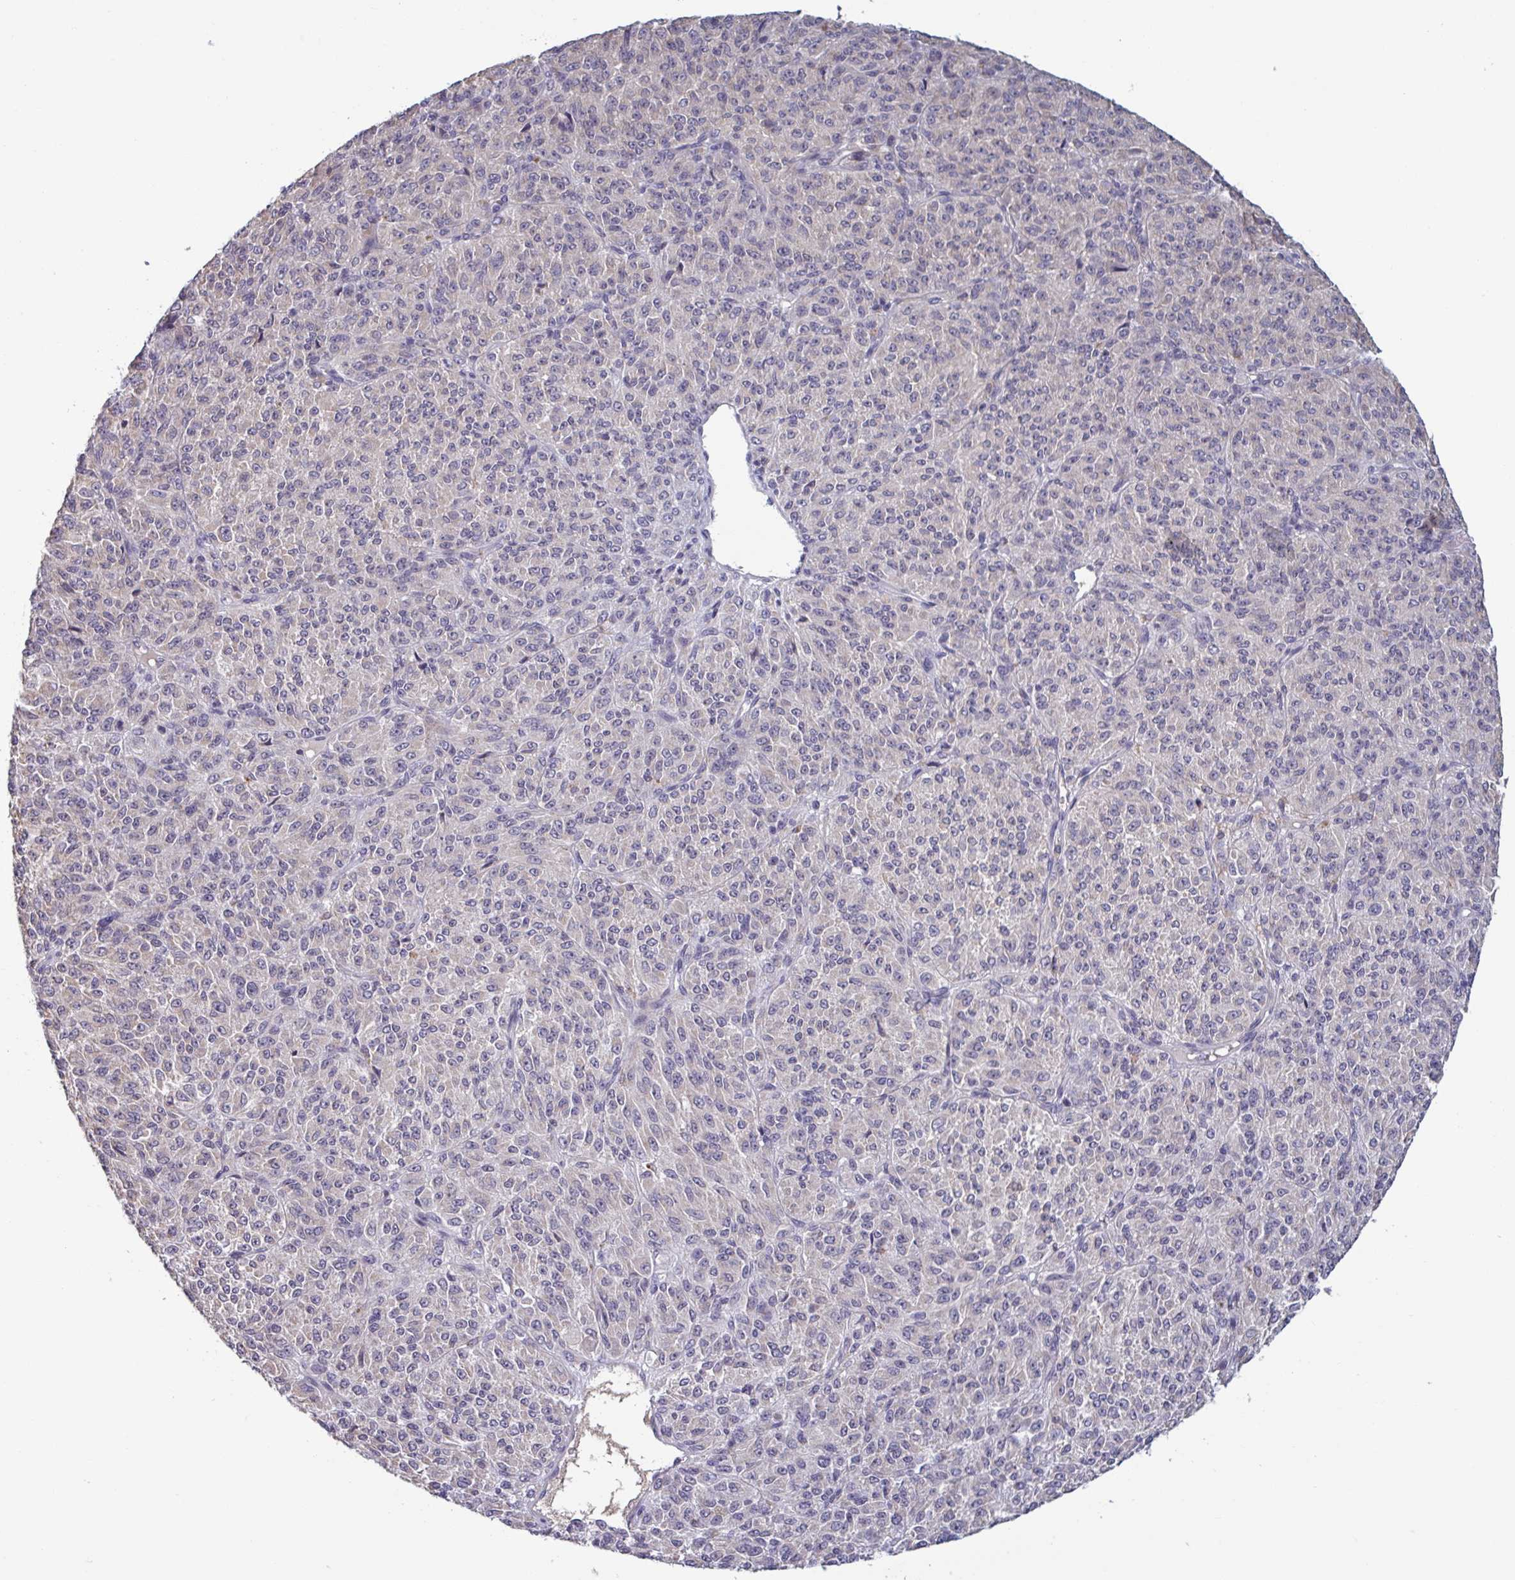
{"staining": {"intensity": "negative", "quantity": "none", "location": "none"}, "tissue": "melanoma", "cell_type": "Tumor cells", "image_type": "cancer", "snomed": [{"axis": "morphology", "description": "Malignant melanoma, Metastatic site"}, {"axis": "topography", "description": "Brain"}], "caption": "Image shows no significant protein expression in tumor cells of malignant melanoma (metastatic site). Brightfield microscopy of immunohistochemistry stained with DAB (3,3'-diaminobenzidine) (brown) and hematoxylin (blue), captured at high magnification.", "gene": "CD1E", "patient": {"sex": "female", "age": 56}}